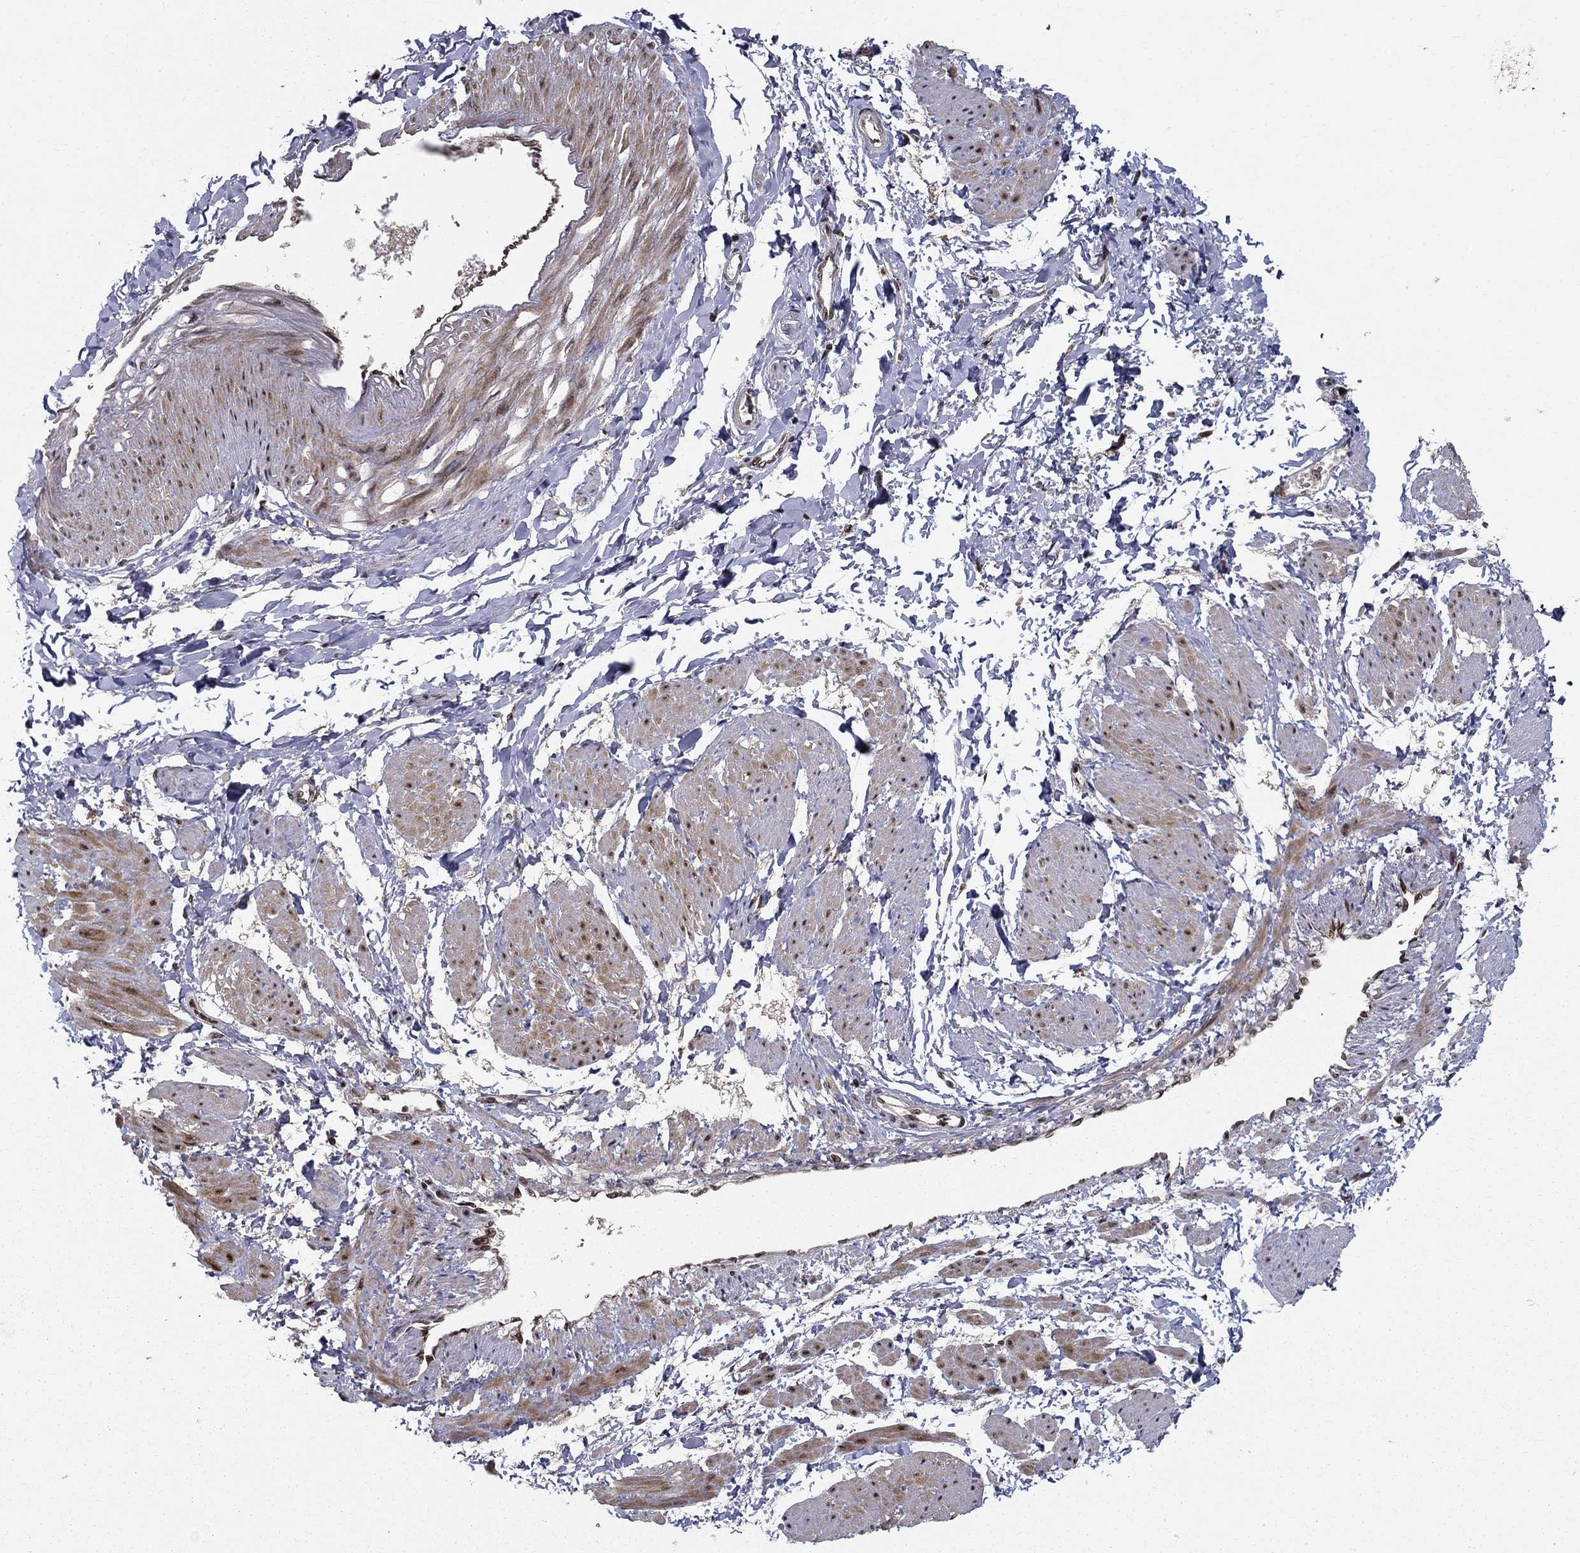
{"staining": {"intensity": "moderate", "quantity": "<25%", "location": "cytoplasmic/membranous,nuclear"}, "tissue": "smooth muscle", "cell_type": "Smooth muscle cells", "image_type": "normal", "snomed": [{"axis": "morphology", "description": "Normal tissue, NOS"}, {"axis": "topography", "description": "Smooth muscle"}, {"axis": "topography", "description": "Uterus"}], "caption": "A high-resolution photomicrograph shows immunohistochemistry (IHC) staining of benign smooth muscle, which exhibits moderate cytoplasmic/membranous,nuclear positivity in about <25% of smooth muscle cells. Ihc stains the protein of interest in brown and the nuclei are stained blue.", "gene": "CDCA7L", "patient": {"sex": "female", "age": 39}}